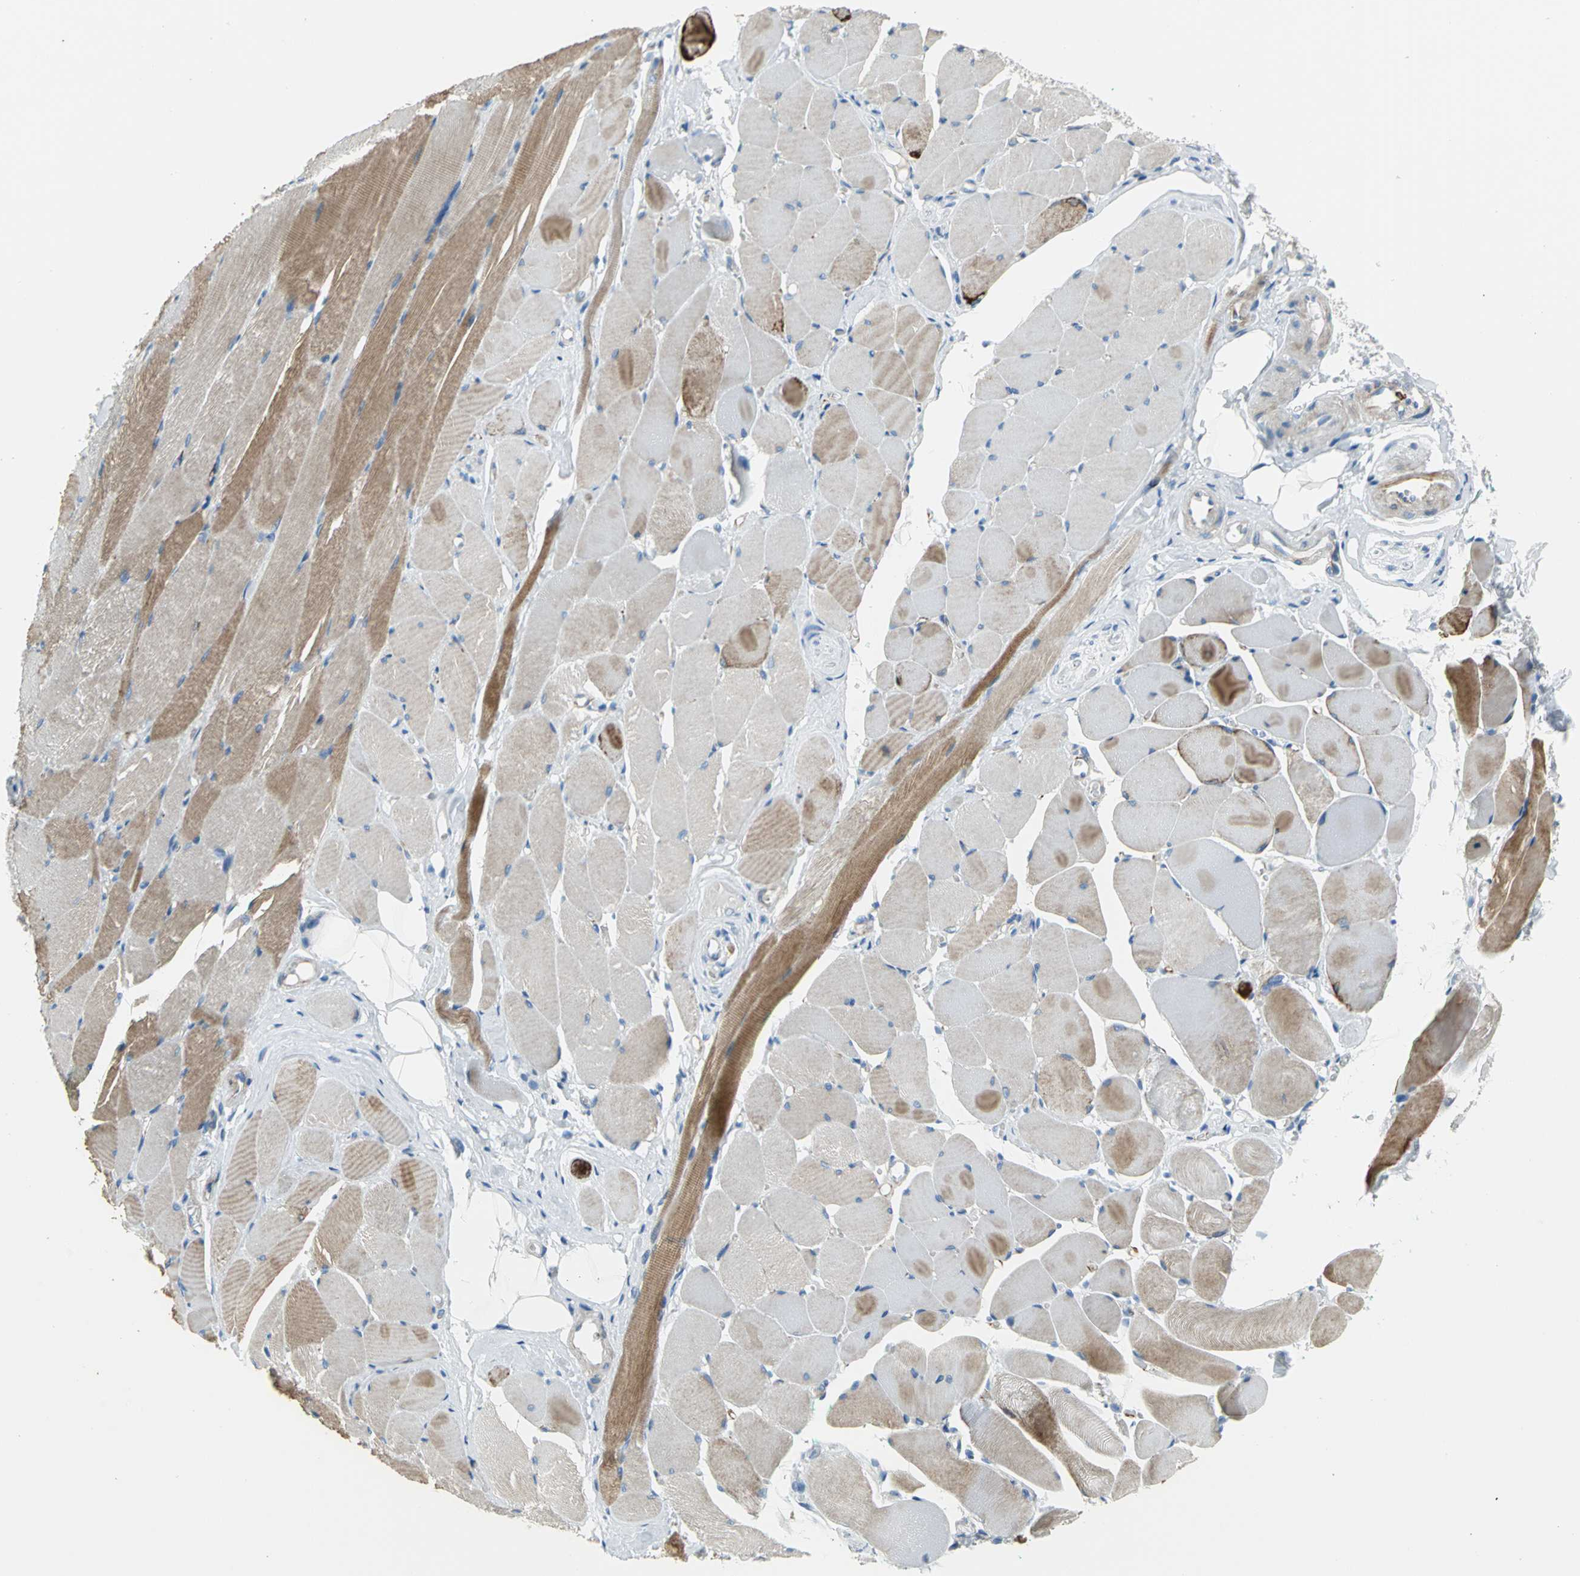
{"staining": {"intensity": "strong", "quantity": ">75%", "location": "cytoplasmic/membranous"}, "tissue": "skeletal muscle", "cell_type": "Myocytes", "image_type": "normal", "snomed": [{"axis": "morphology", "description": "Normal tissue, NOS"}, {"axis": "topography", "description": "Skeletal muscle"}, {"axis": "topography", "description": "Peripheral nerve tissue"}], "caption": "Protein expression analysis of benign human skeletal muscle reveals strong cytoplasmic/membranous staining in approximately >75% of myocytes.", "gene": "ALOX15", "patient": {"sex": "female", "age": 84}}